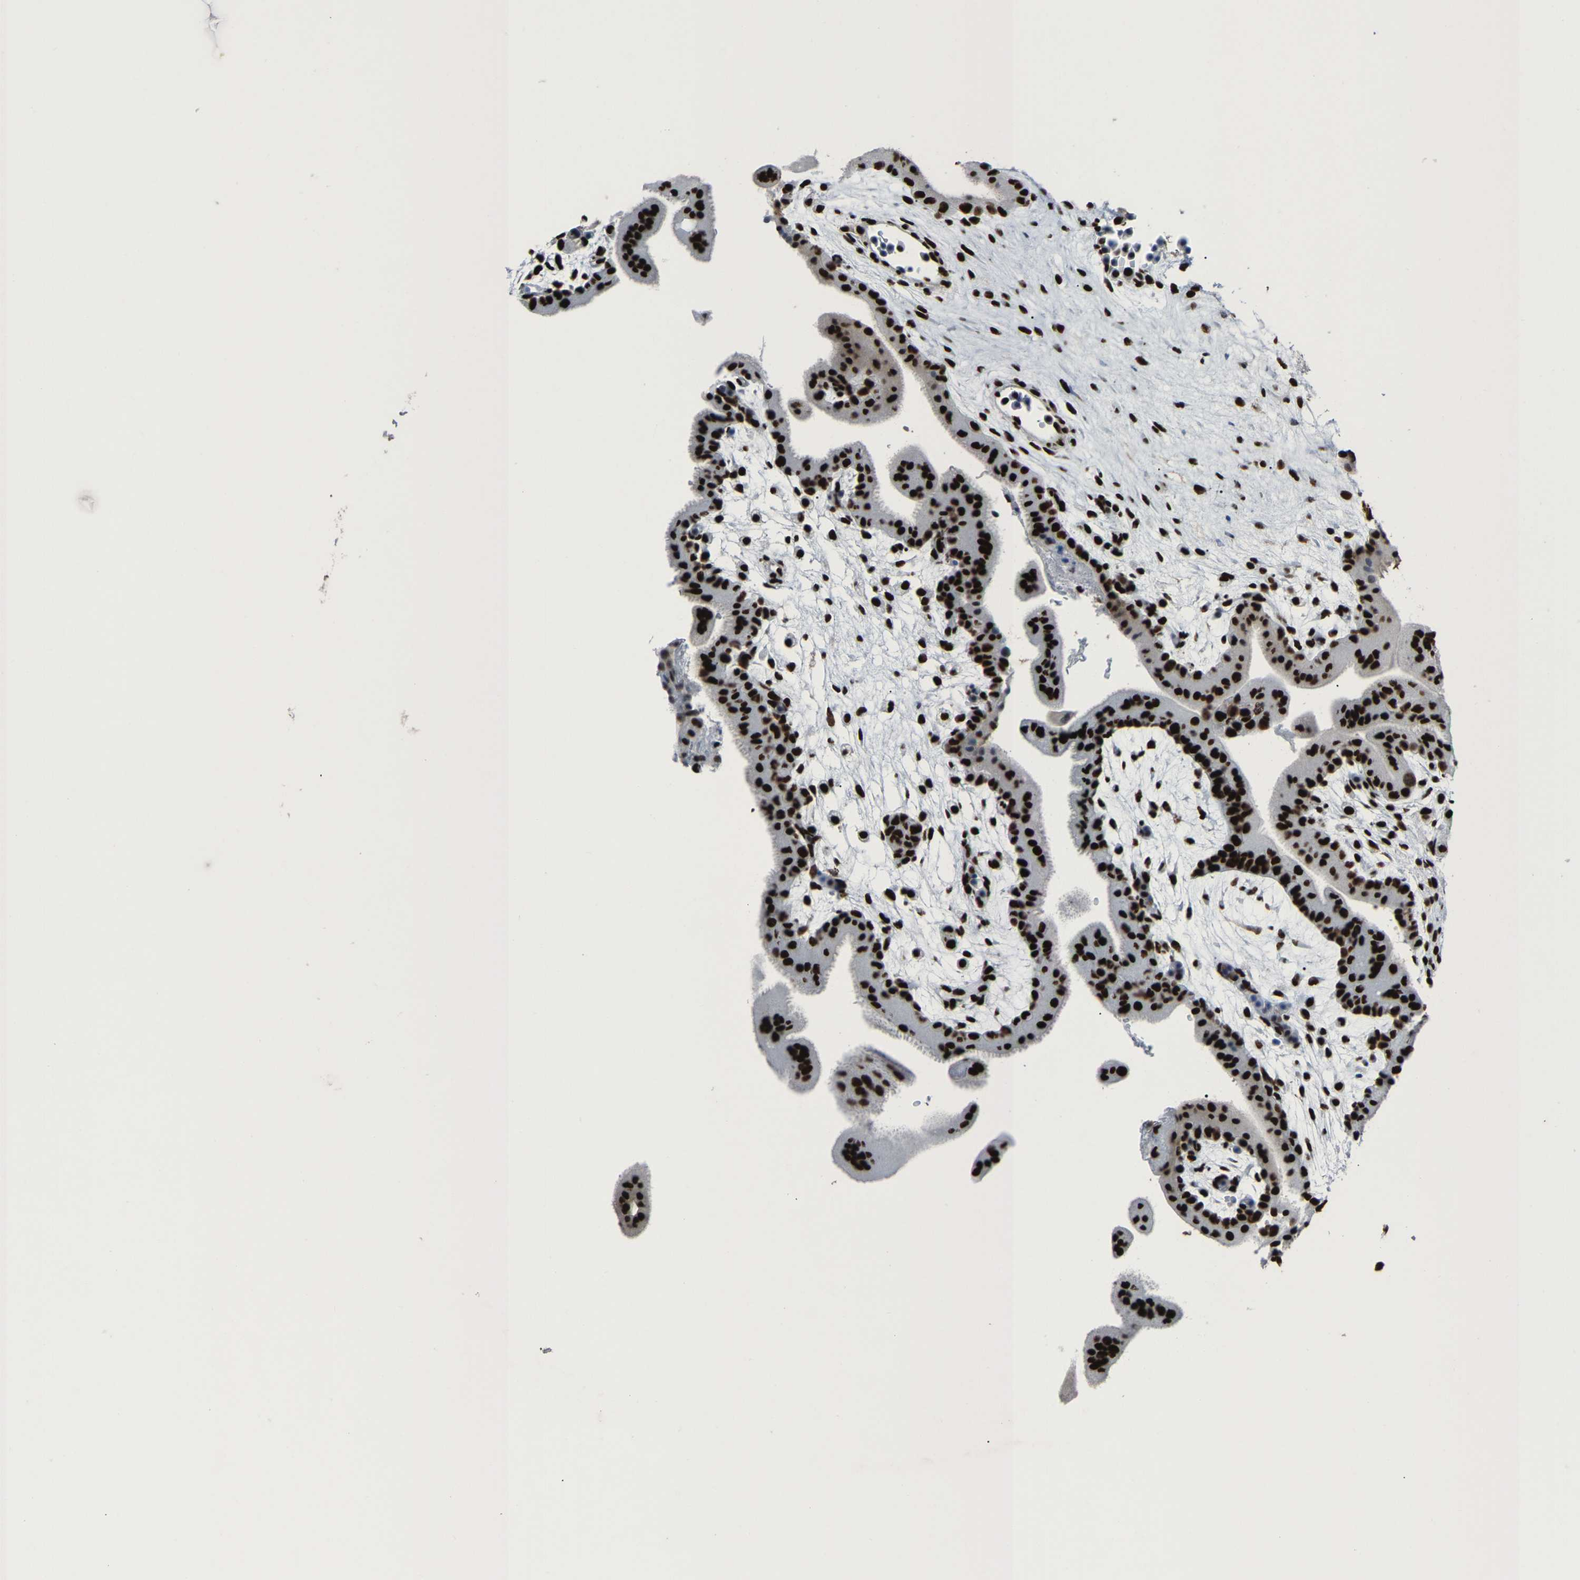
{"staining": {"intensity": "strong", "quantity": ">75%", "location": "nuclear"}, "tissue": "placenta", "cell_type": "Decidual cells", "image_type": "normal", "snomed": [{"axis": "morphology", "description": "Normal tissue, NOS"}, {"axis": "topography", "description": "Placenta"}], "caption": "Strong nuclear positivity is identified in approximately >75% of decidual cells in unremarkable placenta.", "gene": "DDX5", "patient": {"sex": "female", "age": 35}}